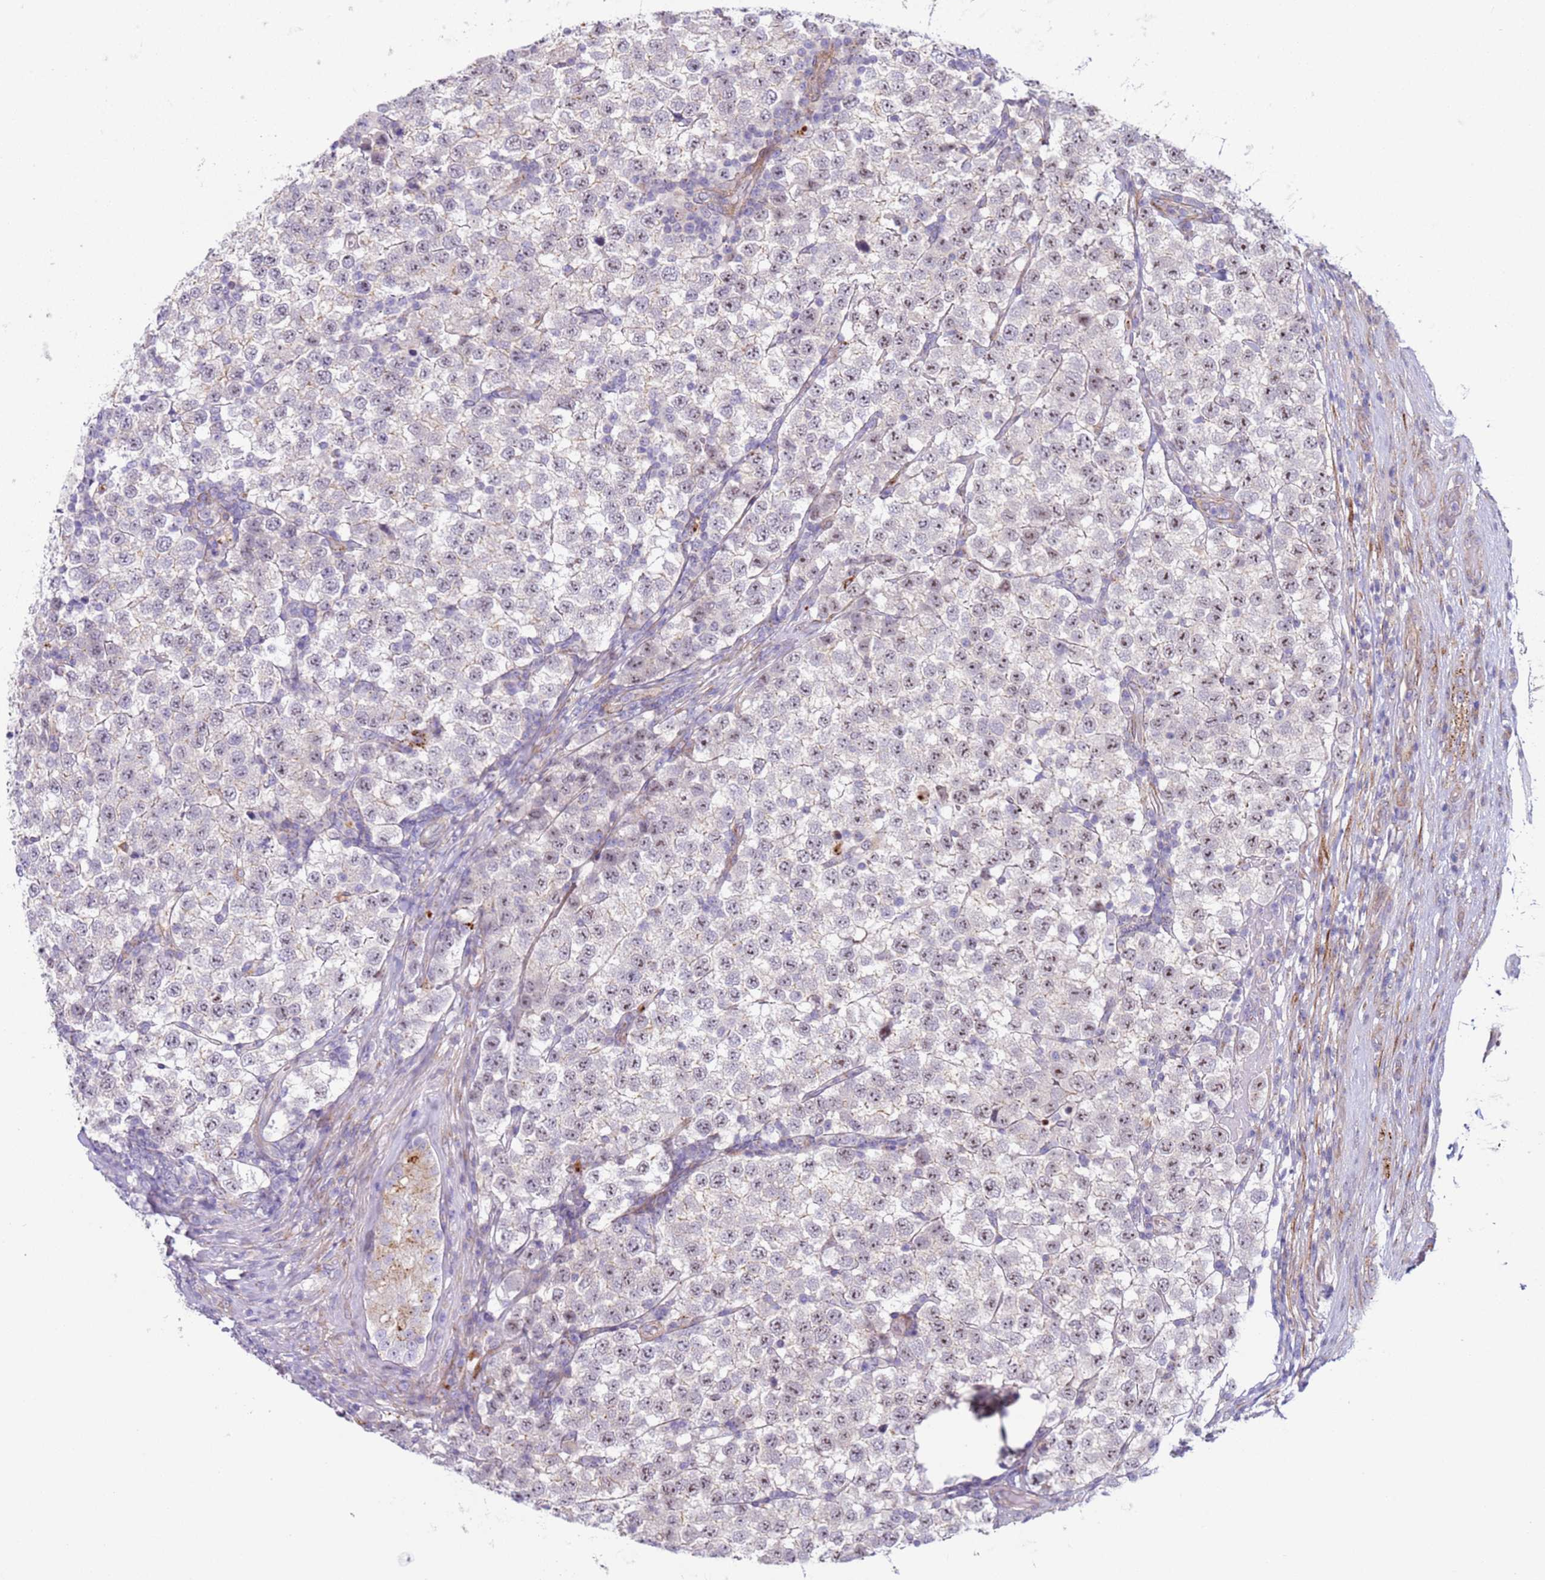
{"staining": {"intensity": "weak", "quantity": "25%-75%", "location": "nuclear"}, "tissue": "testis cancer", "cell_type": "Tumor cells", "image_type": "cancer", "snomed": [{"axis": "morphology", "description": "Seminoma, NOS"}, {"axis": "topography", "description": "Testis"}], "caption": "IHC (DAB (3,3'-diaminobenzidine)) staining of human testis cancer shows weak nuclear protein expression in approximately 25%-75% of tumor cells.", "gene": "HEATR1", "patient": {"sex": "male", "age": 34}}